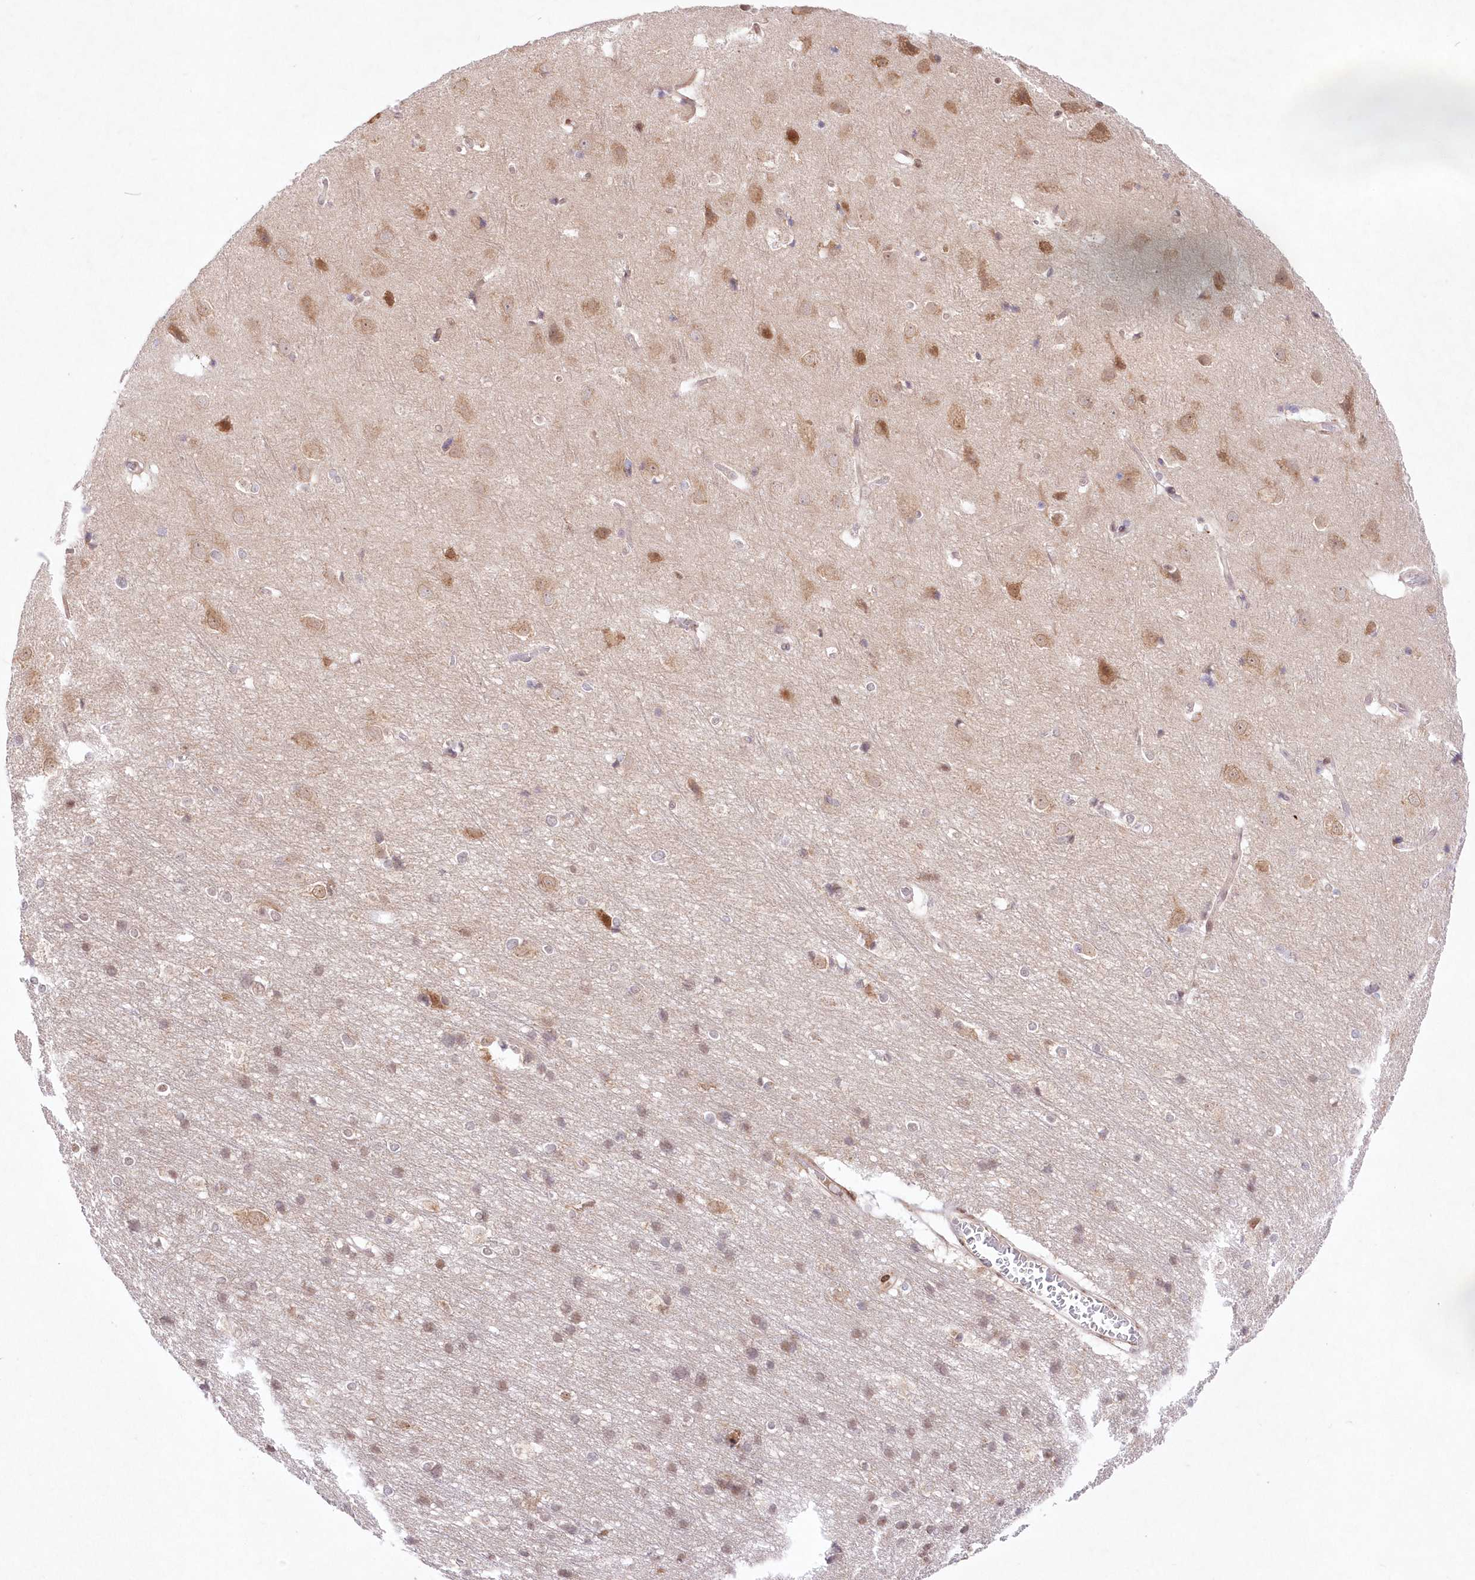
{"staining": {"intensity": "weak", "quantity": "25%-75%", "location": "cytoplasmic/membranous"}, "tissue": "cerebral cortex", "cell_type": "Endothelial cells", "image_type": "normal", "snomed": [{"axis": "morphology", "description": "Normal tissue, NOS"}, {"axis": "topography", "description": "Cerebral cortex"}], "caption": "Cerebral cortex stained with a brown dye shows weak cytoplasmic/membranous positive staining in approximately 25%-75% of endothelial cells.", "gene": "LDB1", "patient": {"sex": "male", "age": 54}}